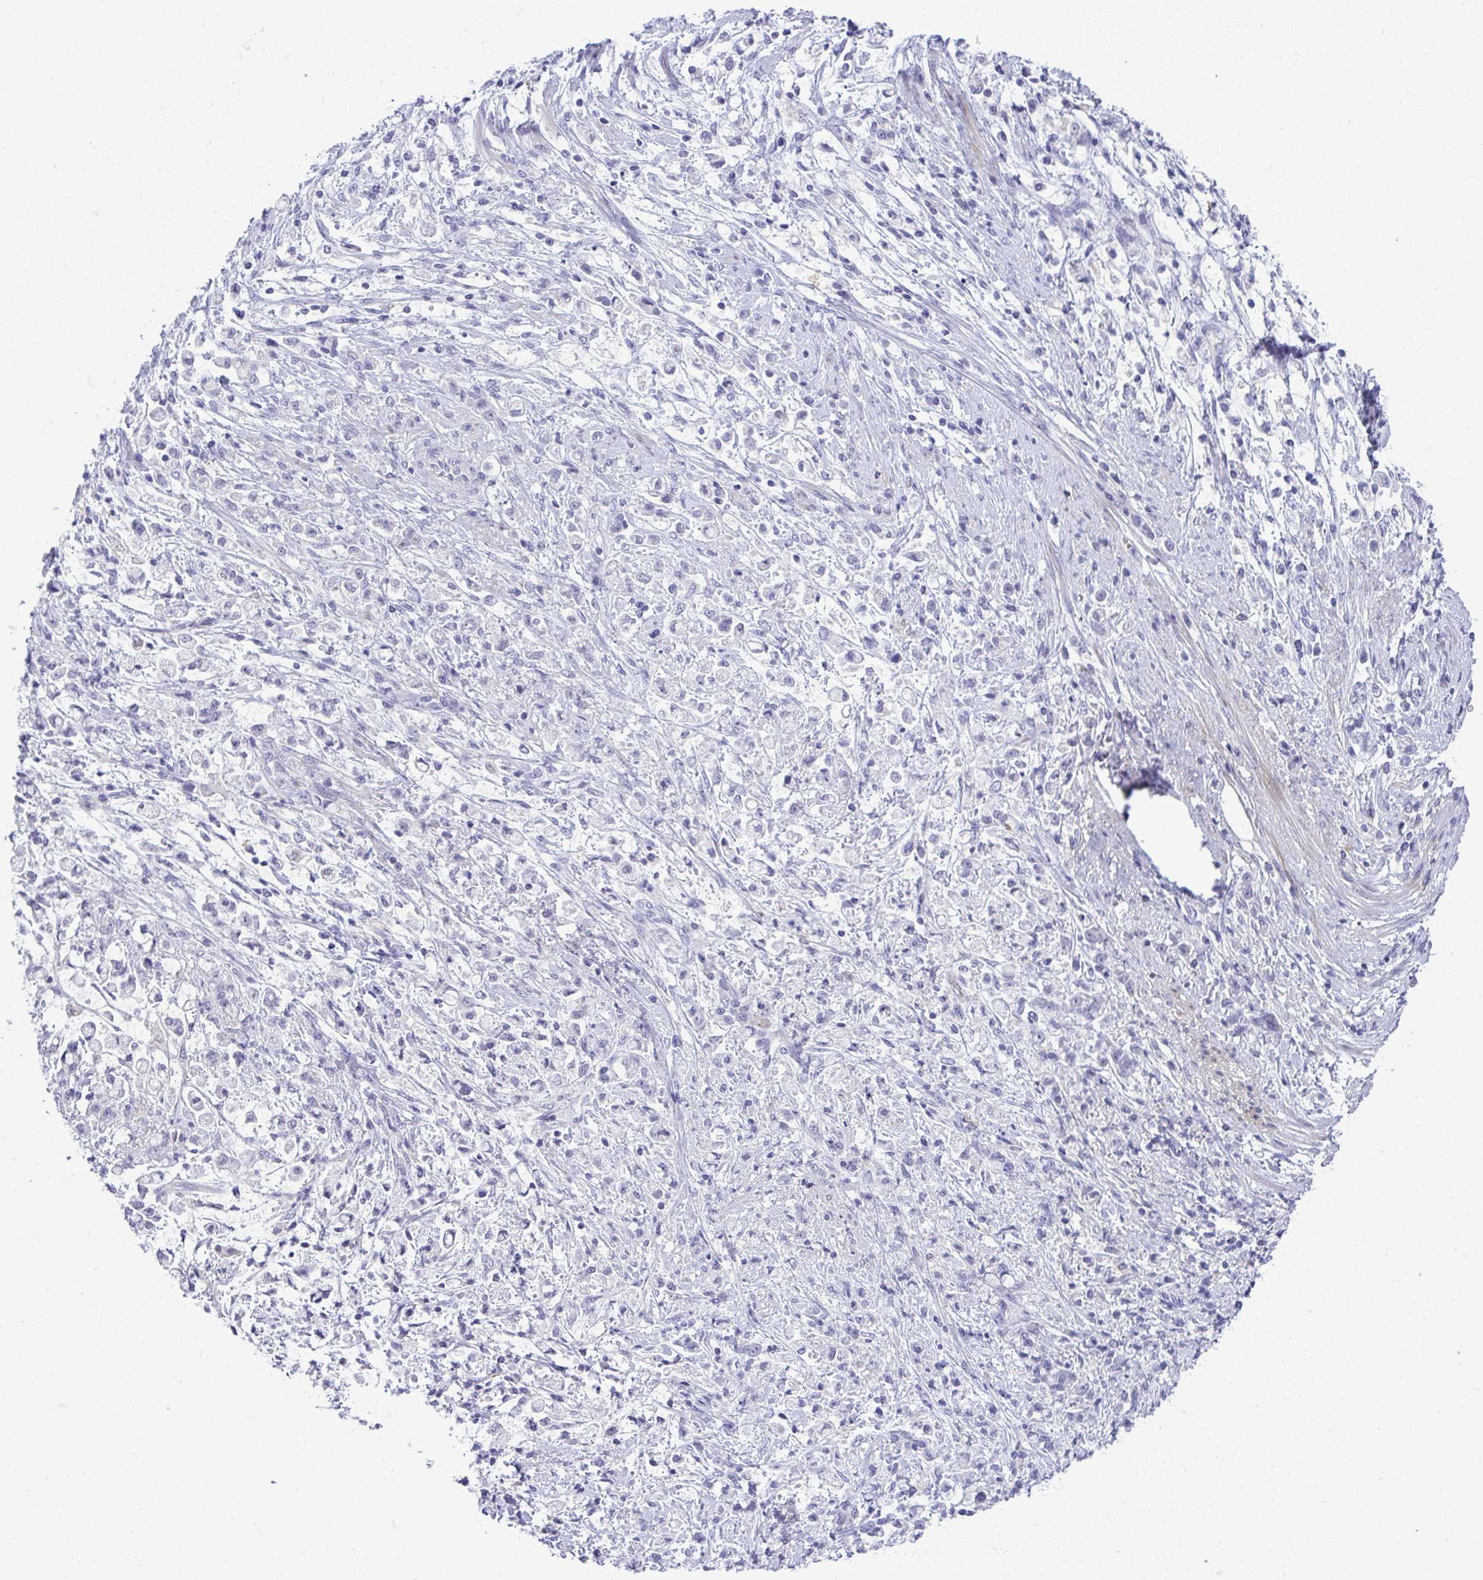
{"staining": {"intensity": "negative", "quantity": "none", "location": "none"}, "tissue": "stomach cancer", "cell_type": "Tumor cells", "image_type": "cancer", "snomed": [{"axis": "morphology", "description": "Adenocarcinoma, NOS"}, {"axis": "topography", "description": "Stomach"}], "caption": "Protein analysis of stomach cancer (adenocarcinoma) reveals no significant positivity in tumor cells. (DAB (3,3'-diaminobenzidine) immunohistochemistry (IHC) visualized using brightfield microscopy, high magnification).", "gene": "TMEM82", "patient": {"sex": "female", "age": 60}}